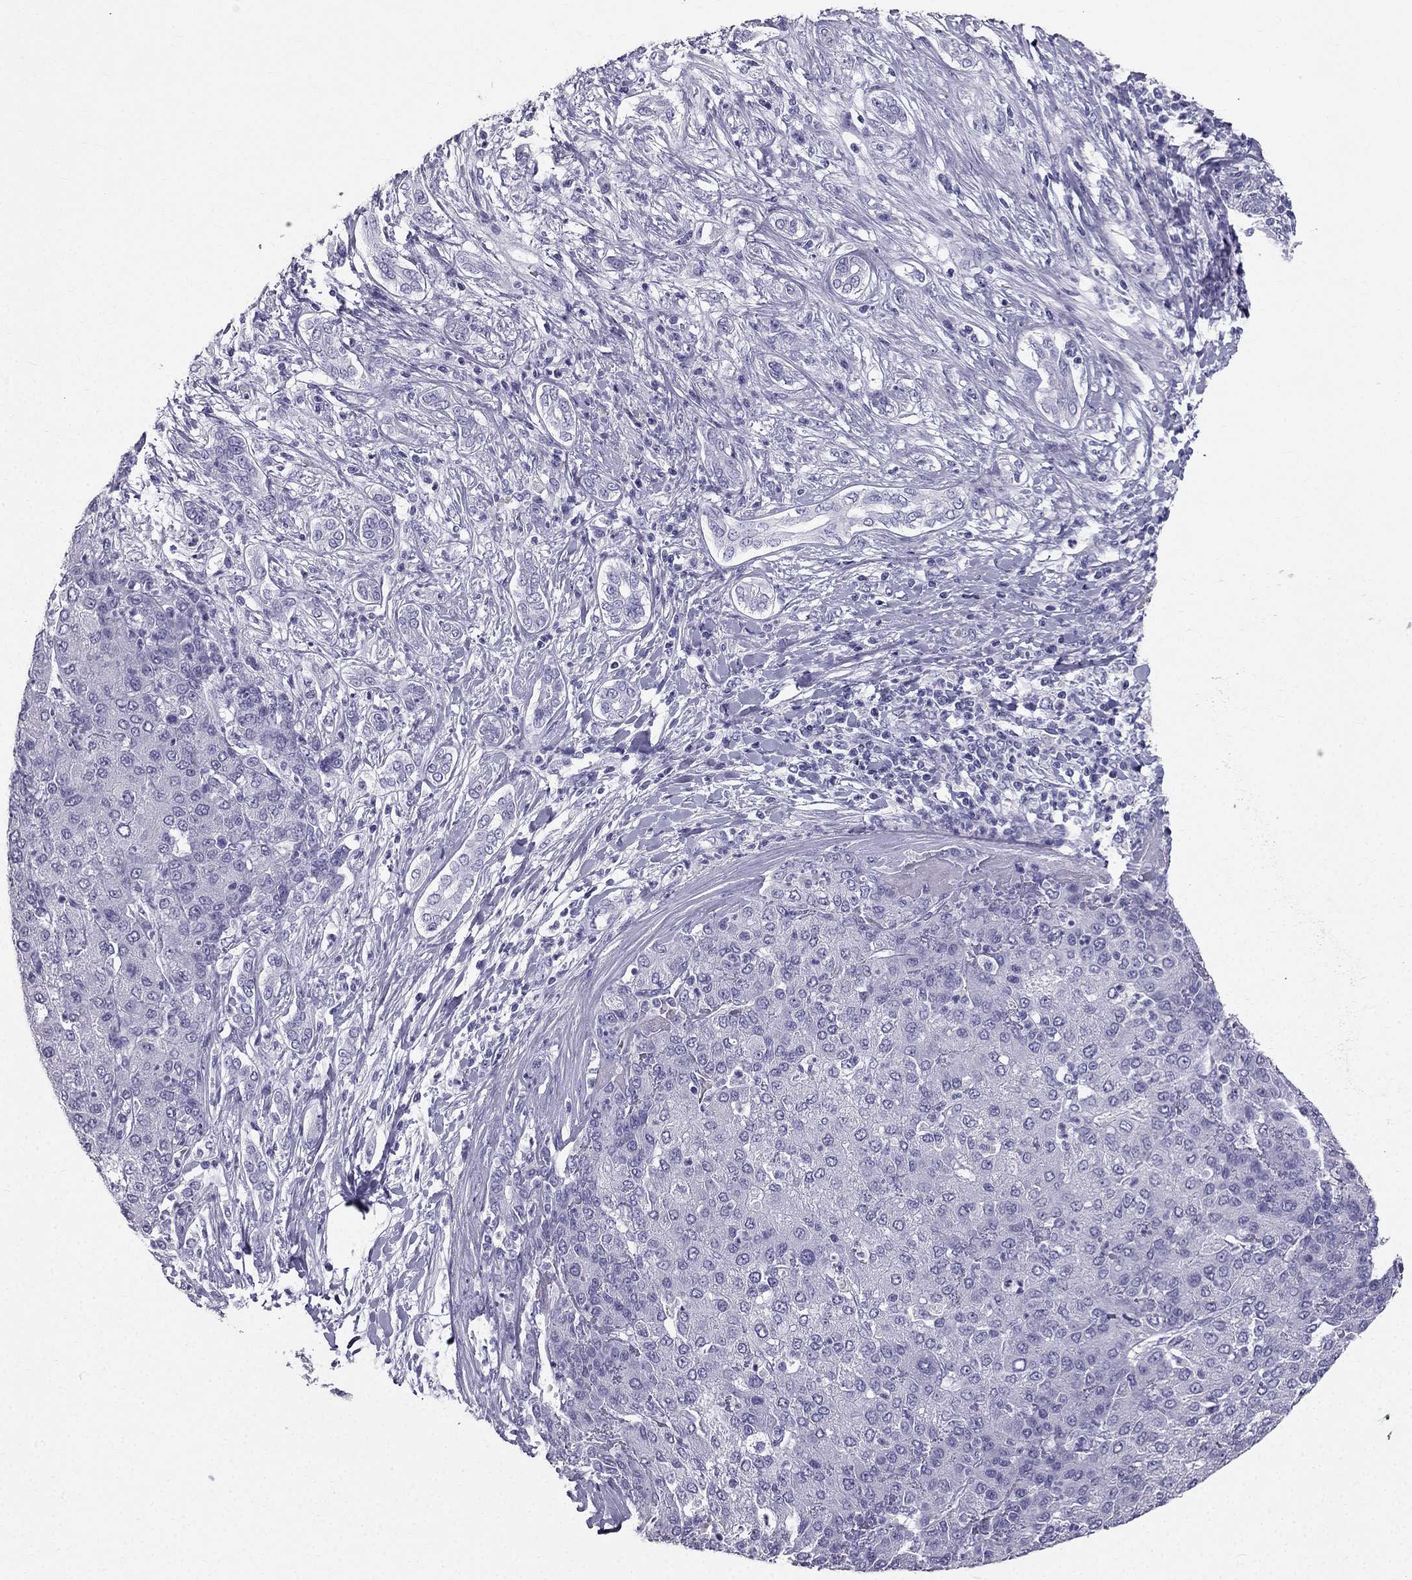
{"staining": {"intensity": "negative", "quantity": "none", "location": "none"}, "tissue": "liver cancer", "cell_type": "Tumor cells", "image_type": "cancer", "snomed": [{"axis": "morphology", "description": "Carcinoma, Hepatocellular, NOS"}, {"axis": "topography", "description": "Liver"}], "caption": "There is no significant positivity in tumor cells of liver cancer (hepatocellular carcinoma).", "gene": "TFF3", "patient": {"sex": "male", "age": 65}}